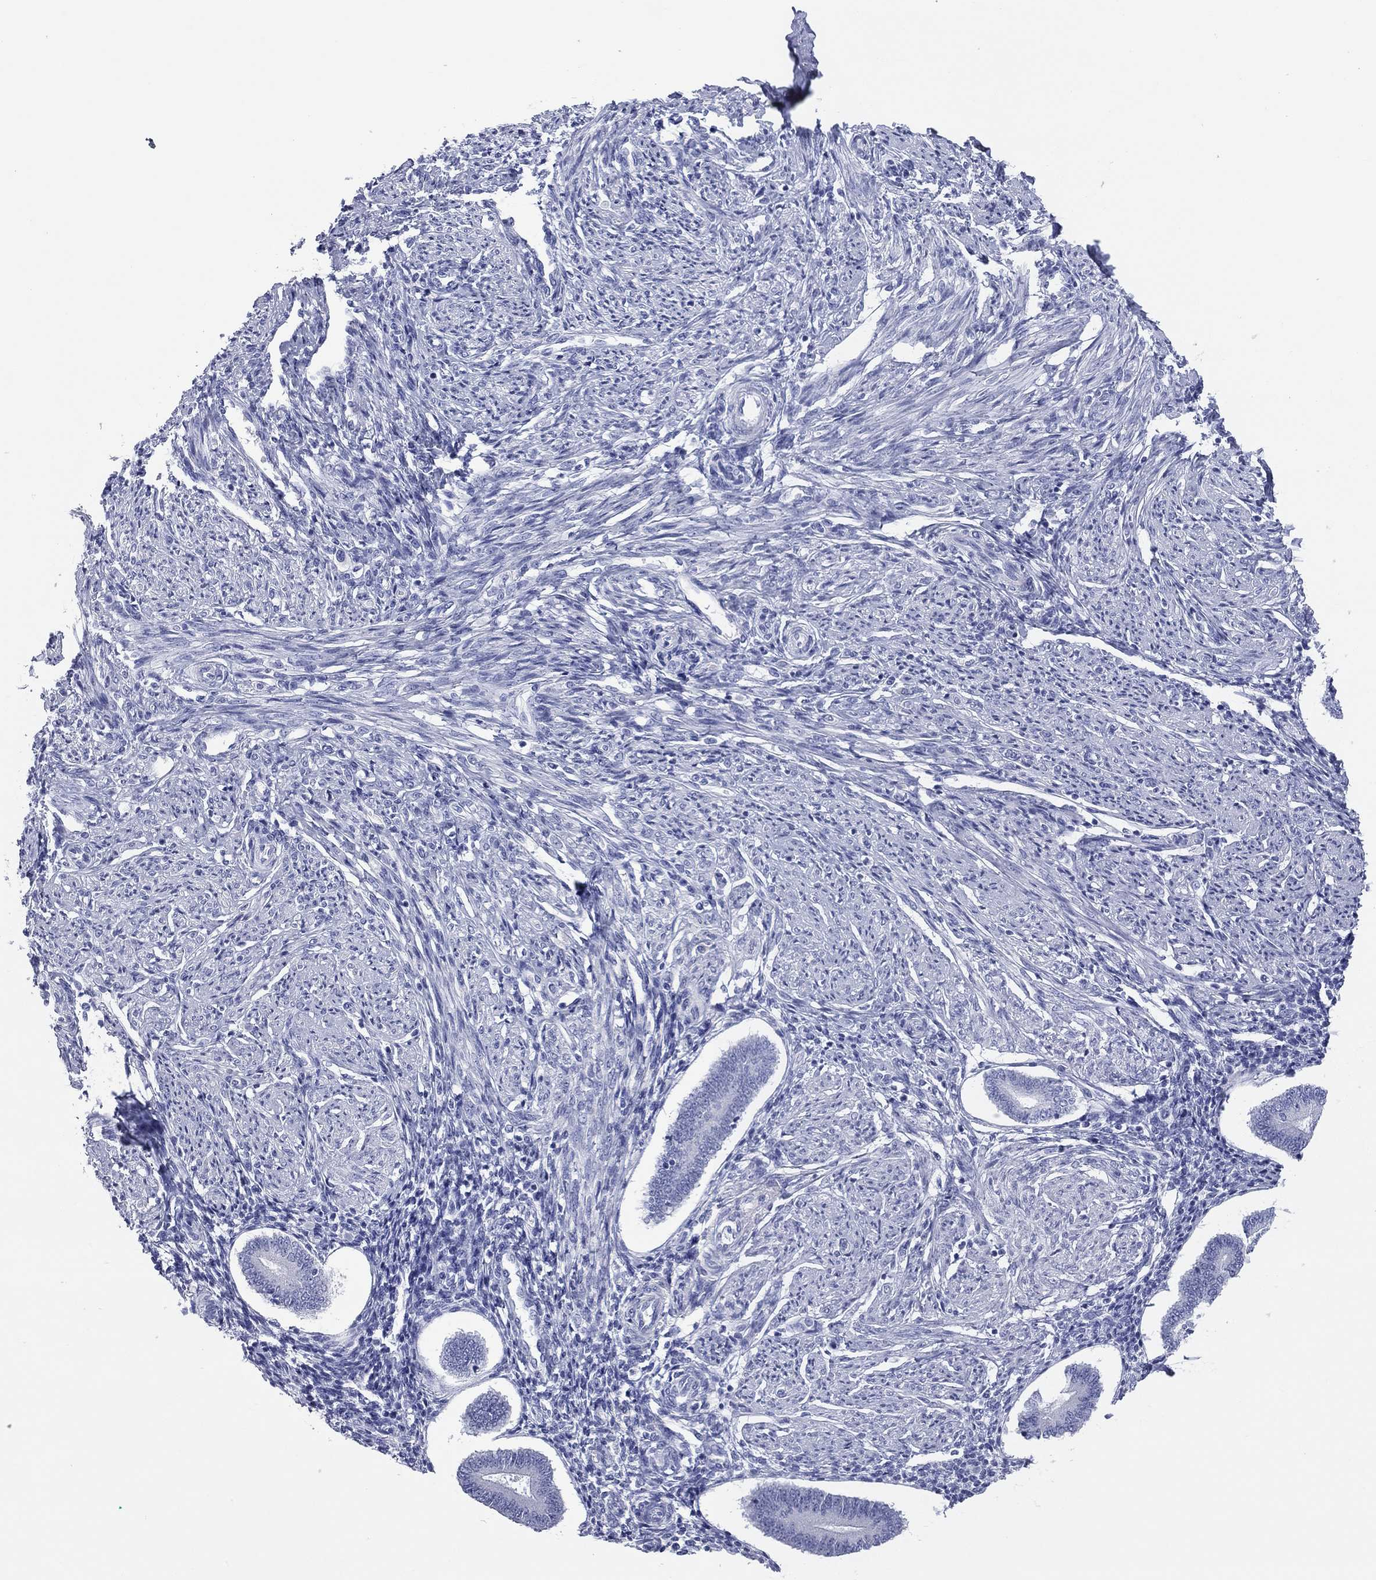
{"staining": {"intensity": "negative", "quantity": "none", "location": "none"}, "tissue": "endometrium", "cell_type": "Cells in endometrial stroma", "image_type": "normal", "snomed": [{"axis": "morphology", "description": "Normal tissue, NOS"}, {"axis": "topography", "description": "Endometrium"}], "caption": "The photomicrograph exhibits no staining of cells in endometrial stroma in normal endometrium.", "gene": "VSIG10", "patient": {"sex": "female", "age": 40}}